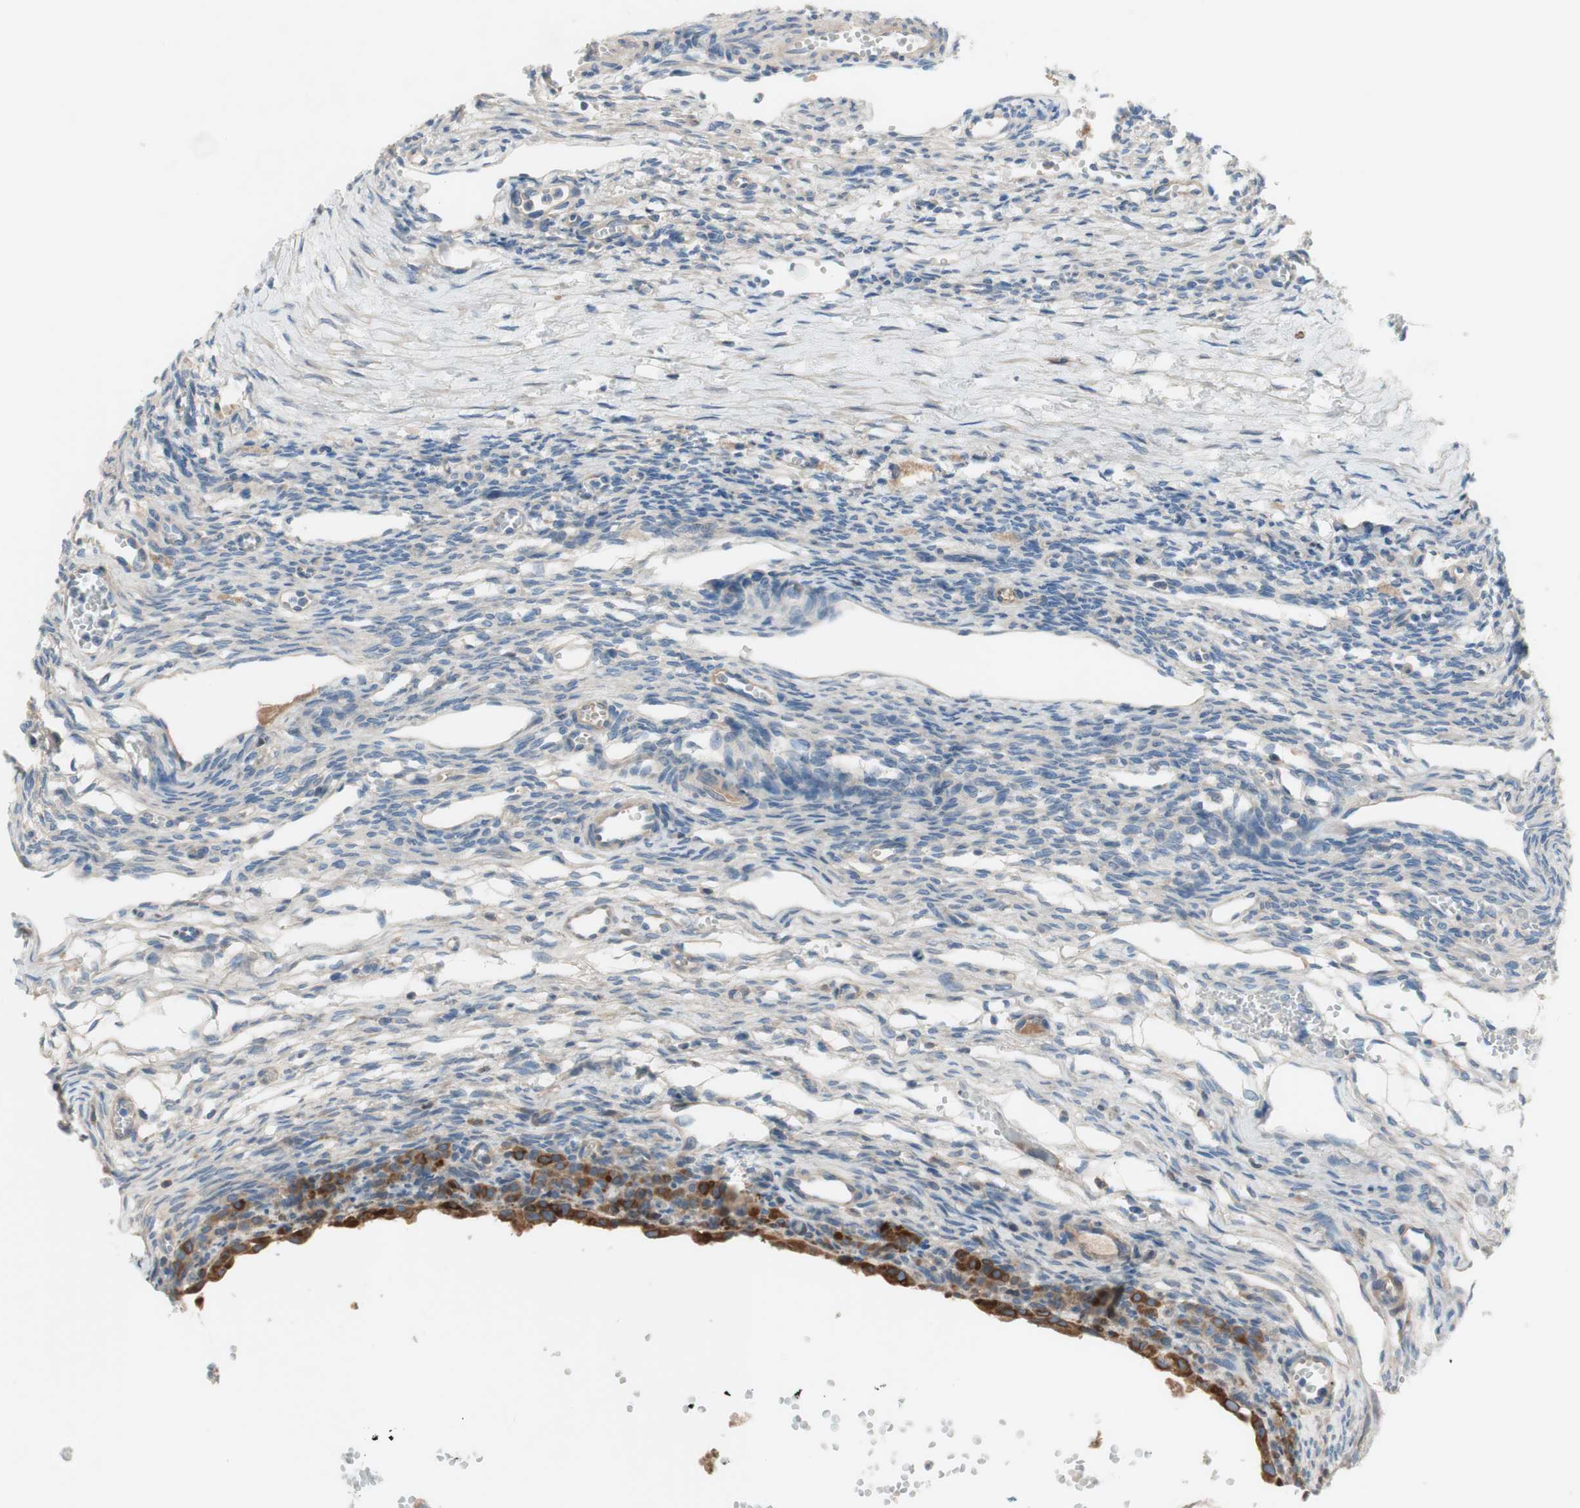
{"staining": {"intensity": "strong", "quantity": ">75%", "location": "cytoplasmic/membranous"}, "tissue": "ovary", "cell_type": "Follicle cells", "image_type": "normal", "snomed": [{"axis": "morphology", "description": "Normal tissue, NOS"}, {"axis": "topography", "description": "Ovary"}], "caption": "The image shows a brown stain indicating the presence of a protein in the cytoplasmic/membranous of follicle cells in ovary.", "gene": "FDFT1", "patient": {"sex": "female", "age": 33}}